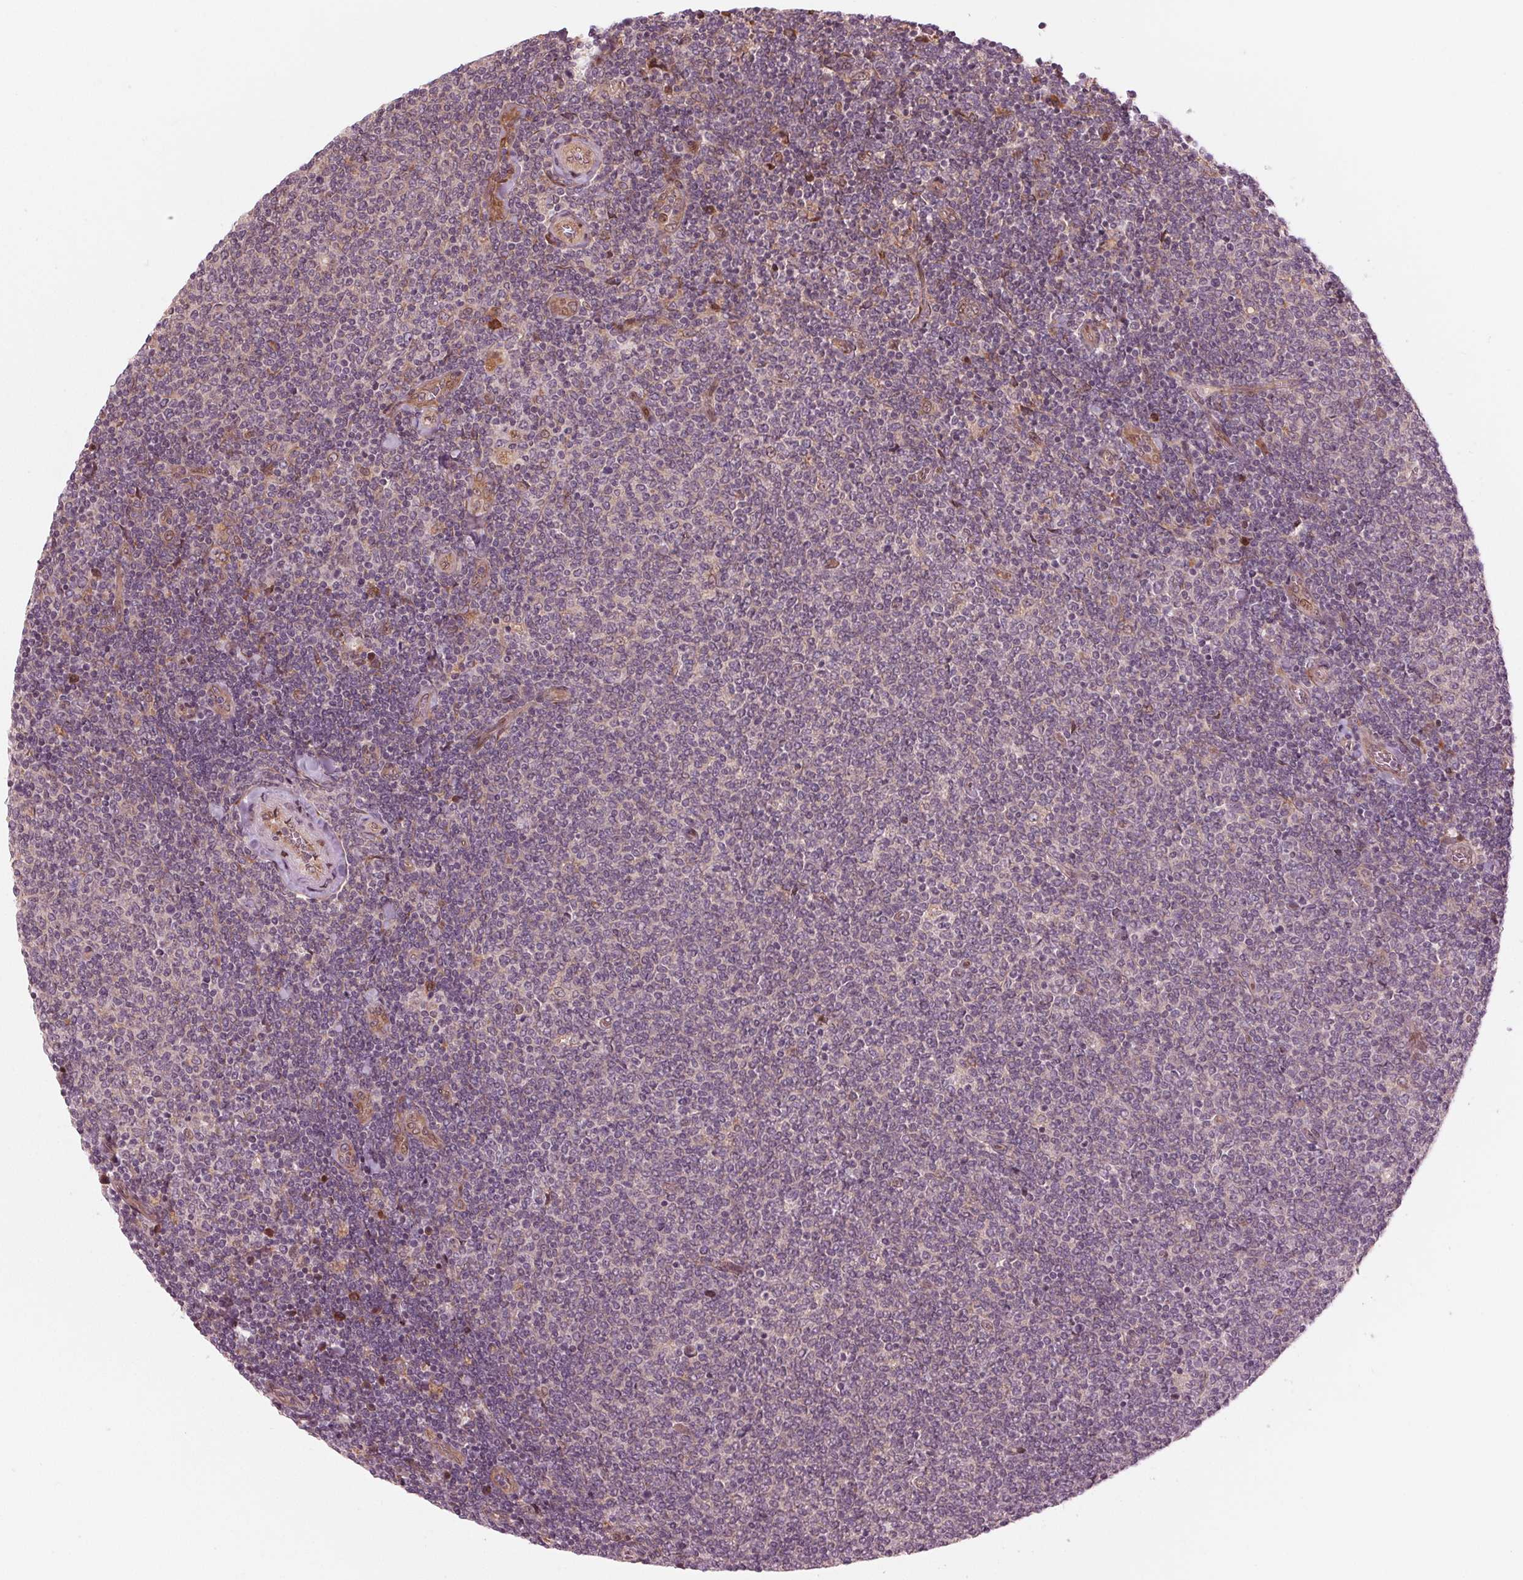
{"staining": {"intensity": "negative", "quantity": "none", "location": "none"}, "tissue": "lymphoma", "cell_type": "Tumor cells", "image_type": "cancer", "snomed": [{"axis": "morphology", "description": "Malignant lymphoma, non-Hodgkin's type, Low grade"}, {"axis": "topography", "description": "Lymph node"}], "caption": "Tumor cells show no significant expression in low-grade malignant lymphoma, non-Hodgkin's type.", "gene": "CMIP", "patient": {"sex": "male", "age": 52}}